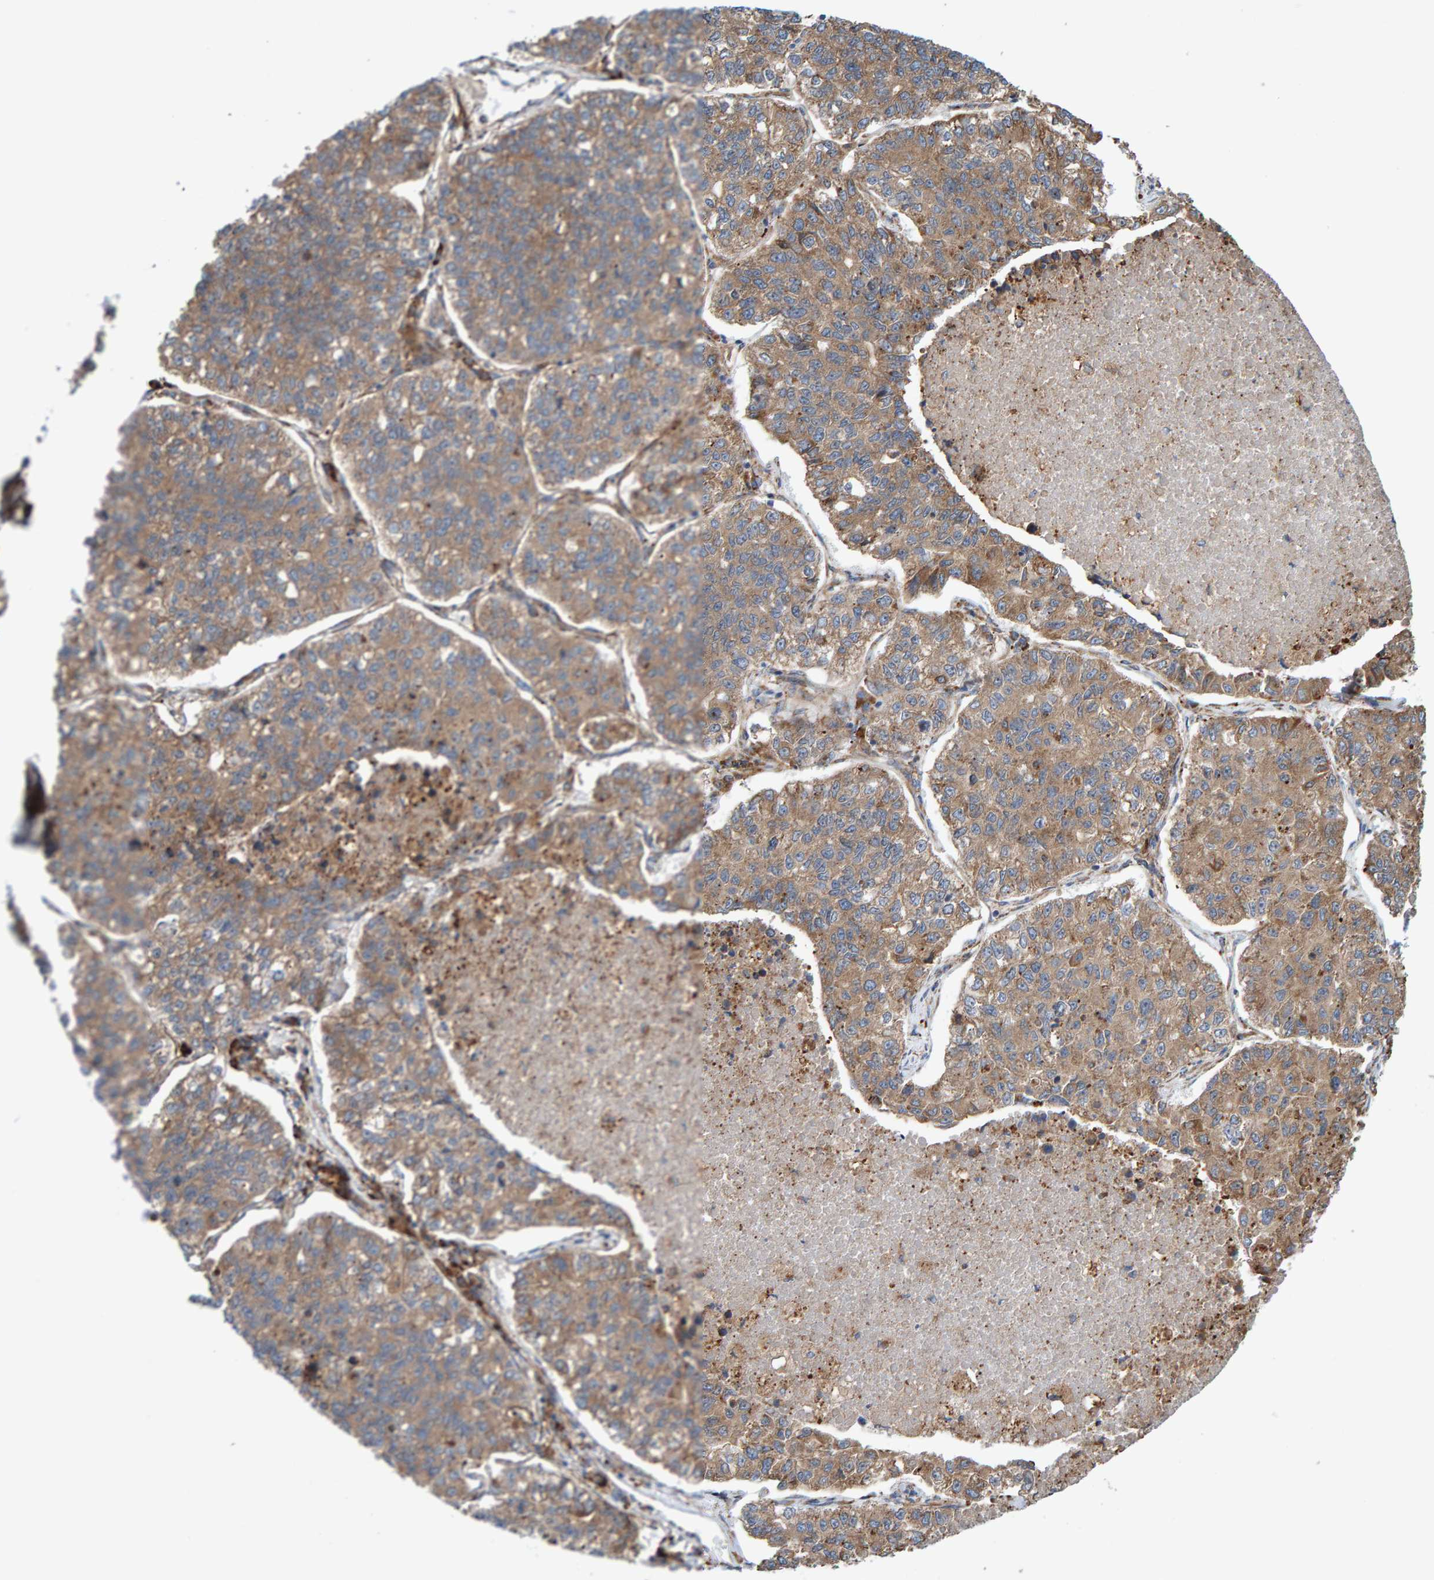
{"staining": {"intensity": "weak", "quantity": ">75%", "location": "cytoplasmic/membranous"}, "tissue": "lung cancer", "cell_type": "Tumor cells", "image_type": "cancer", "snomed": [{"axis": "morphology", "description": "Adenocarcinoma, NOS"}, {"axis": "topography", "description": "Lung"}], "caption": "IHC micrograph of lung adenocarcinoma stained for a protein (brown), which displays low levels of weak cytoplasmic/membranous expression in about >75% of tumor cells.", "gene": "KIAA0753", "patient": {"sex": "male", "age": 49}}